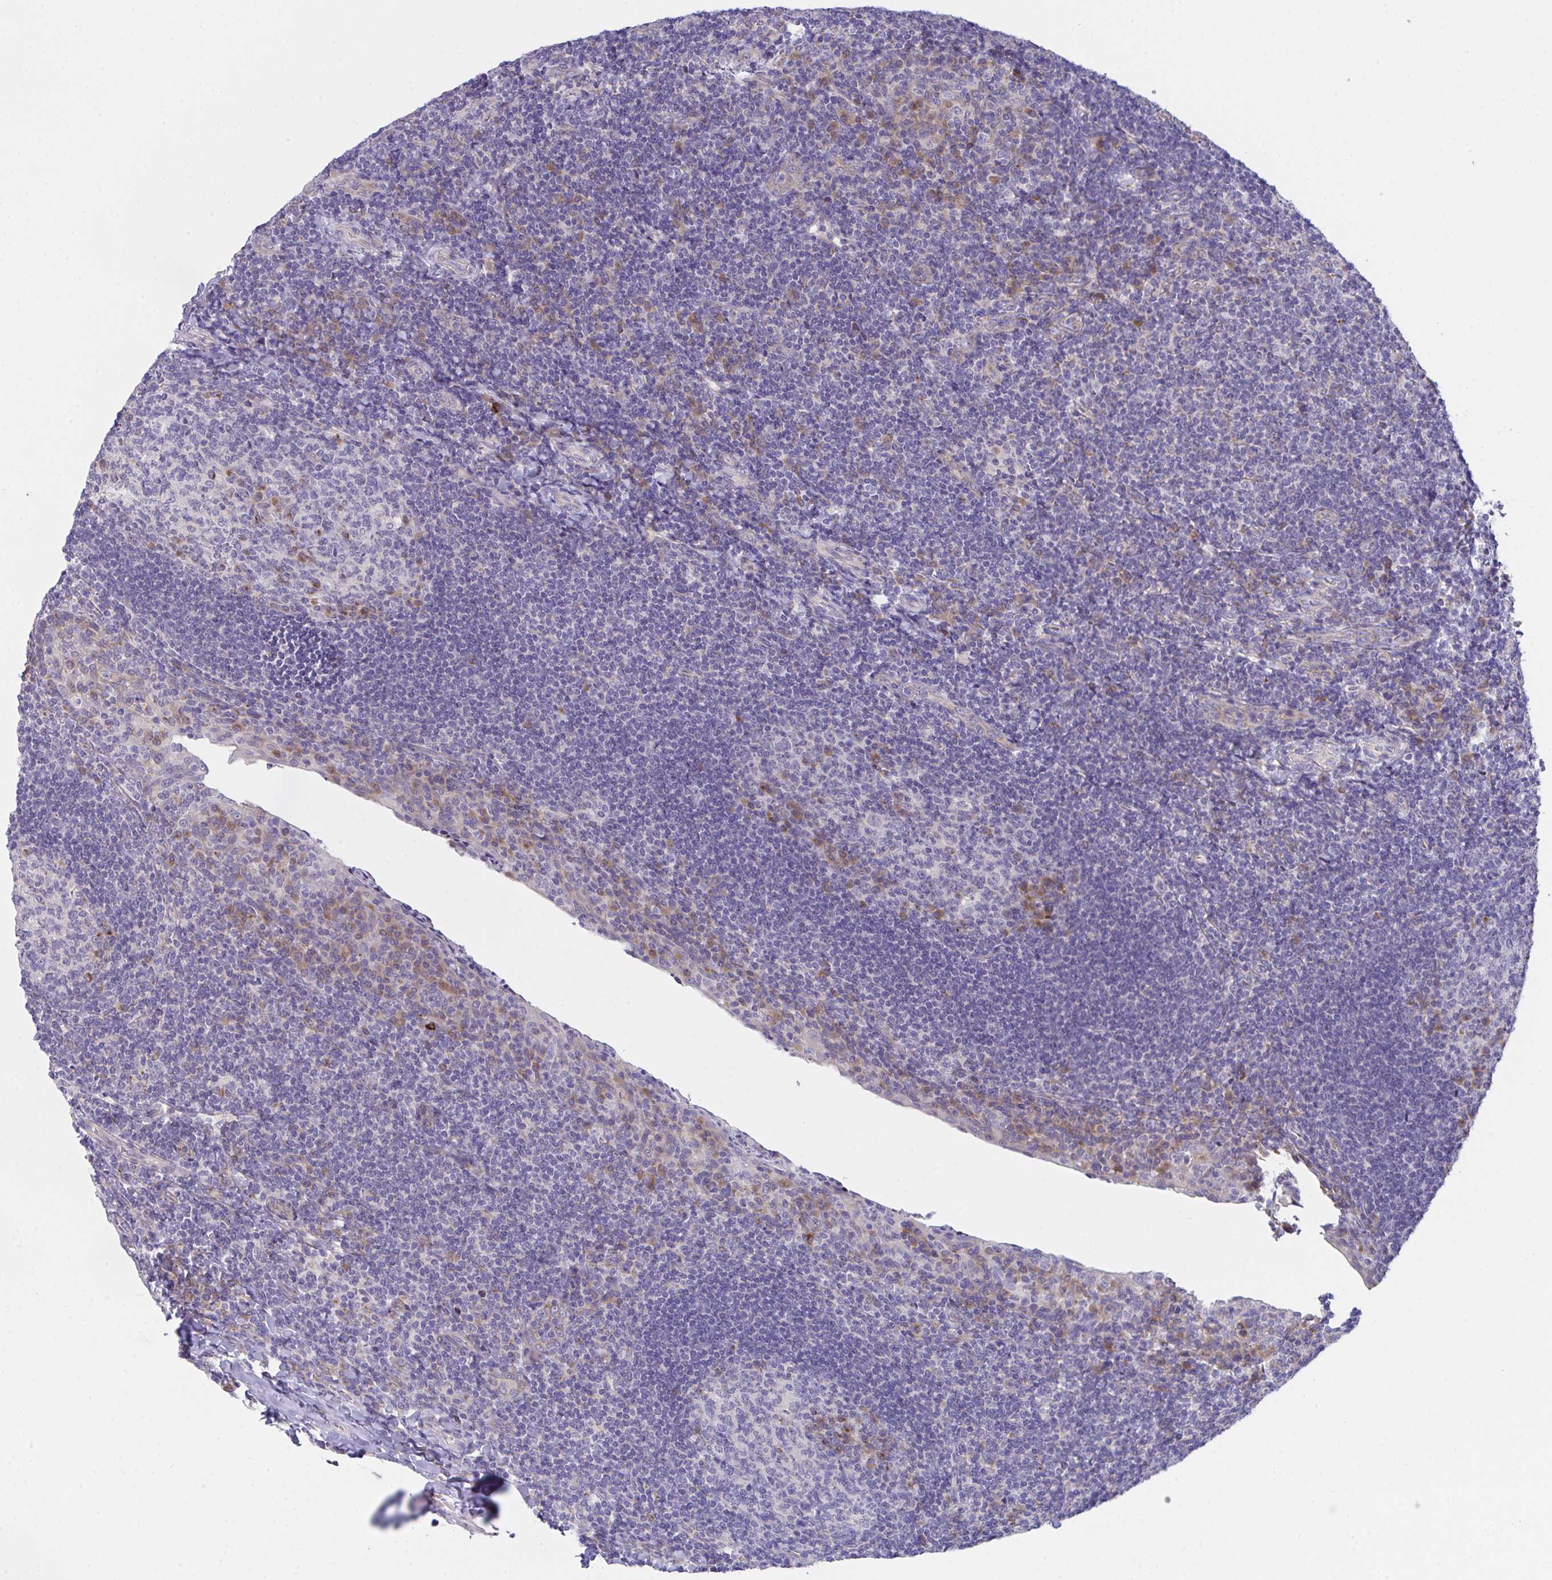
{"staining": {"intensity": "moderate", "quantity": "<25%", "location": "cytoplasmic/membranous"}, "tissue": "tonsil", "cell_type": "Germinal center cells", "image_type": "normal", "snomed": [{"axis": "morphology", "description": "Normal tissue, NOS"}, {"axis": "topography", "description": "Tonsil"}], "caption": "This image displays IHC staining of normal tonsil, with low moderate cytoplasmic/membranous staining in approximately <25% of germinal center cells.", "gene": "MIA3", "patient": {"sex": "male", "age": 17}}